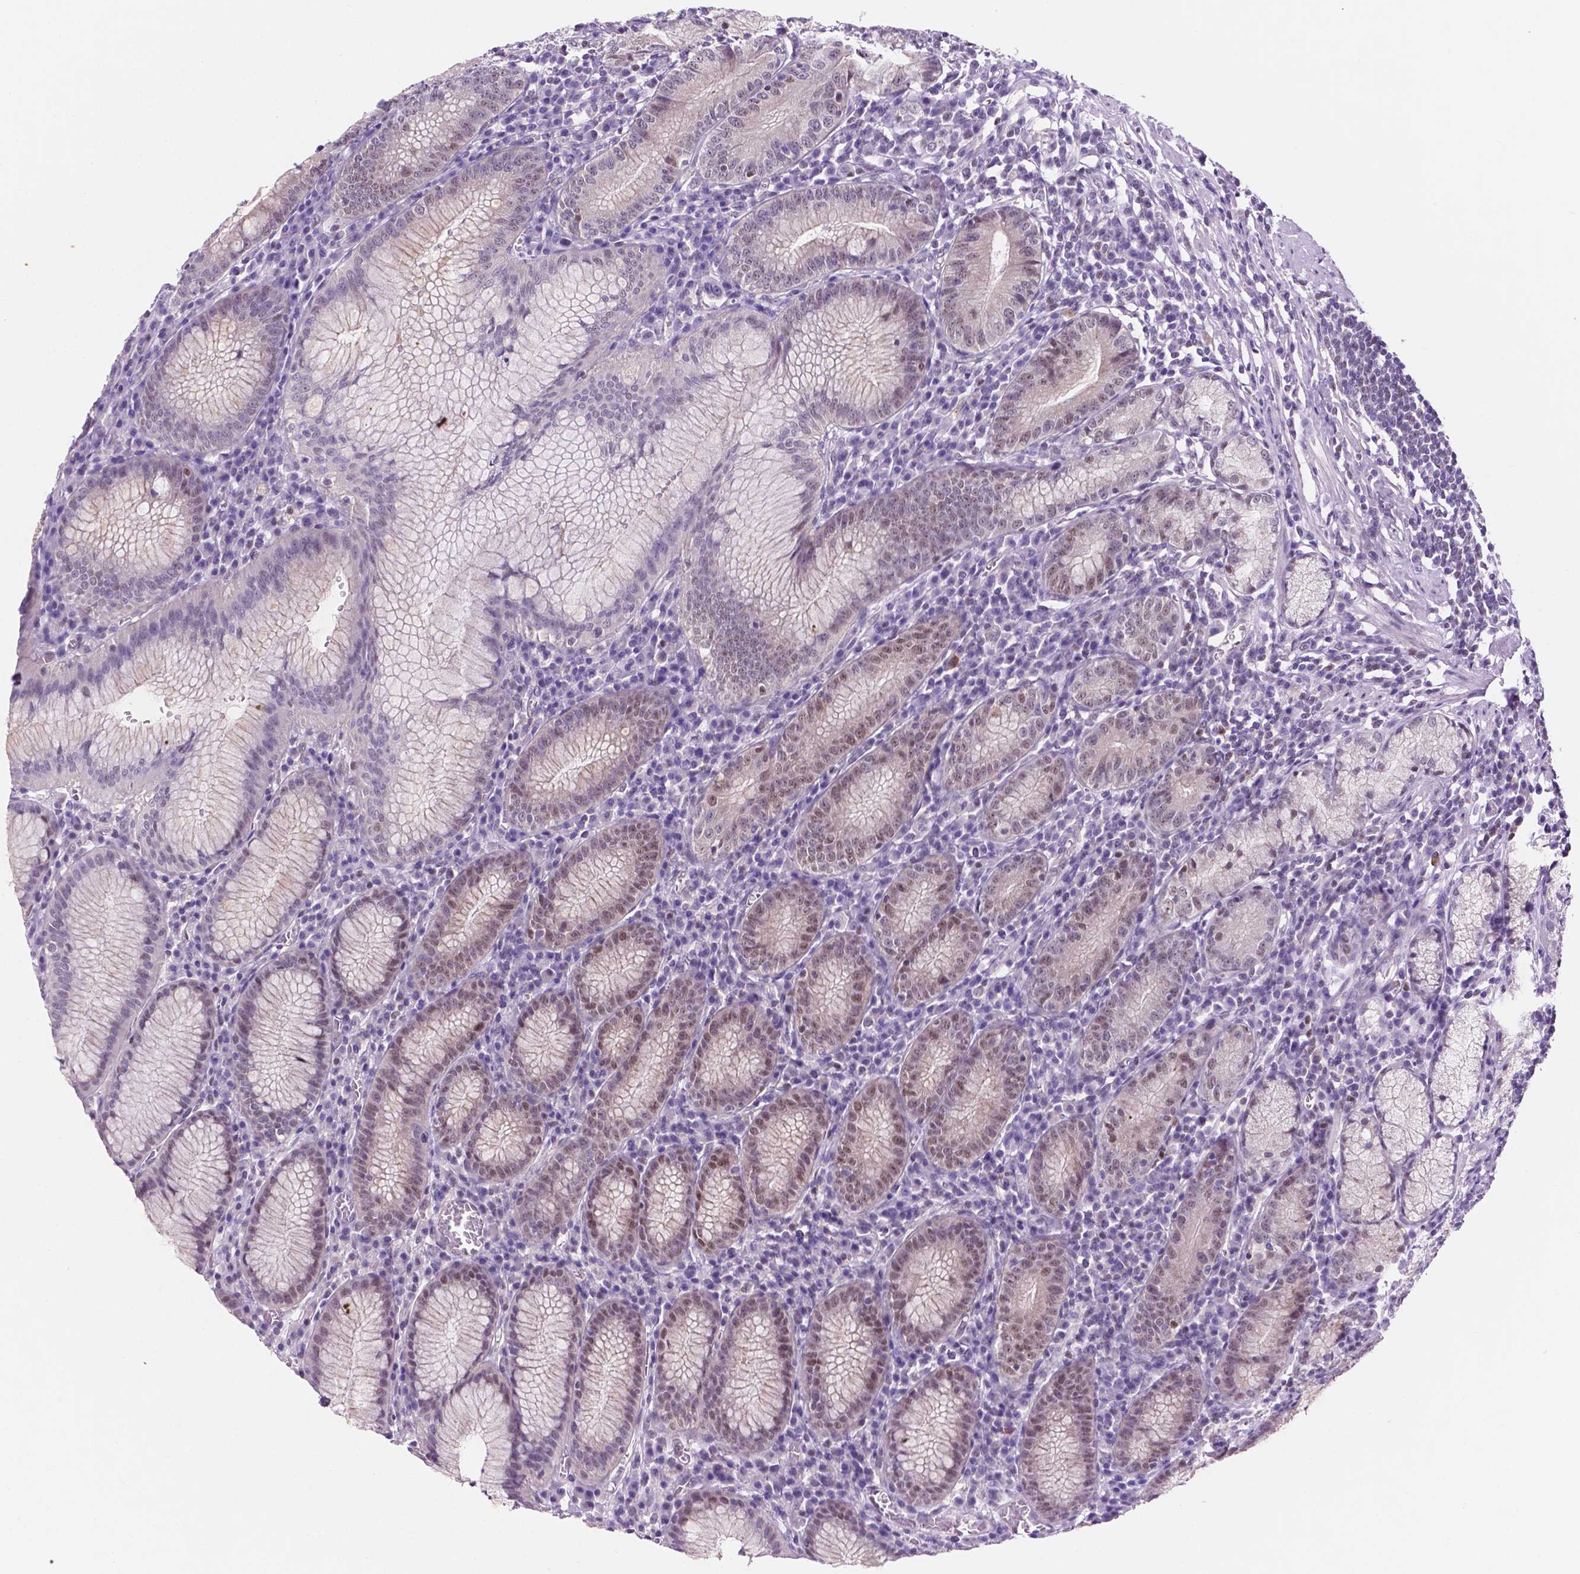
{"staining": {"intensity": "weak", "quantity": "25%-75%", "location": "nuclear"}, "tissue": "stomach", "cell_type": "Glandular cells", "image_type": "normal", "snomed": [{"axis": "morphology", "description": "Normal tissue, NOS"}, {"axis": "topography", "description": "Stomach"}], "caption": "Immunohistochemistry micrograph of normal stomach: stomach stained using immunohistochemistry exhibits low levels of weak protein expression localized specifically in the nuclear of glandular cells, appearing as a nuclear brown color.", "gene": "FAM50B", "patient": {"sex": "male", "age": 55}}